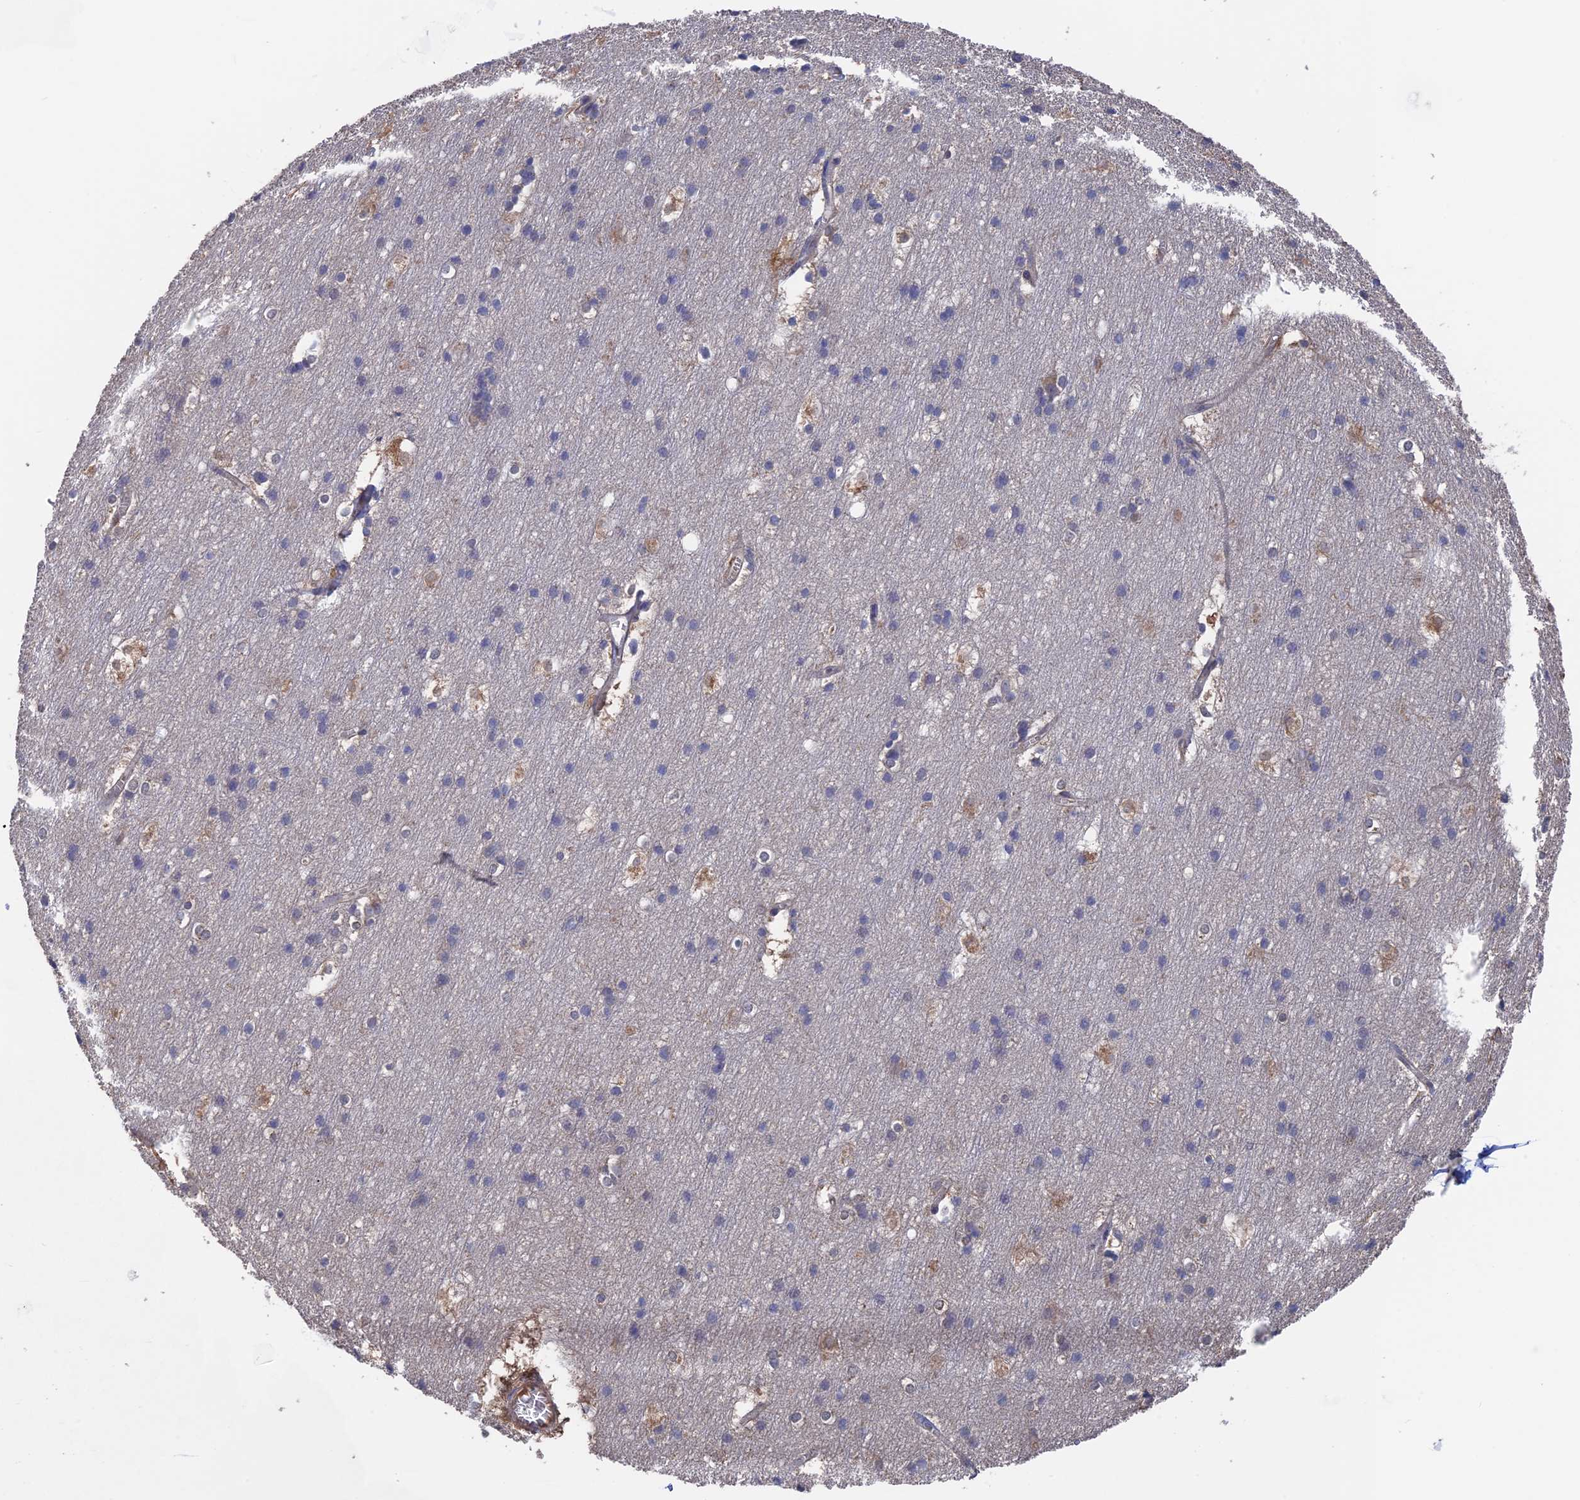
{"staining": {"intensity": "negative", "quantity": "none", "location": "none"}, "tissue": "cerebral cortex", "cell_type": "Endothelial cells", "image_type": "normal", "snomed": [{"axis": "morphology", "description": "Normal tissue, NOS"}, {"axis": "topography", "description": "Cerebral cortex"}], "caption": "This is a image of immunohistochemistry staining of normal cerebral cortex, which shows no expression in endothelial cells.", "gene": "NUTF2", "patient": {"sex": "male", "age": 54}}